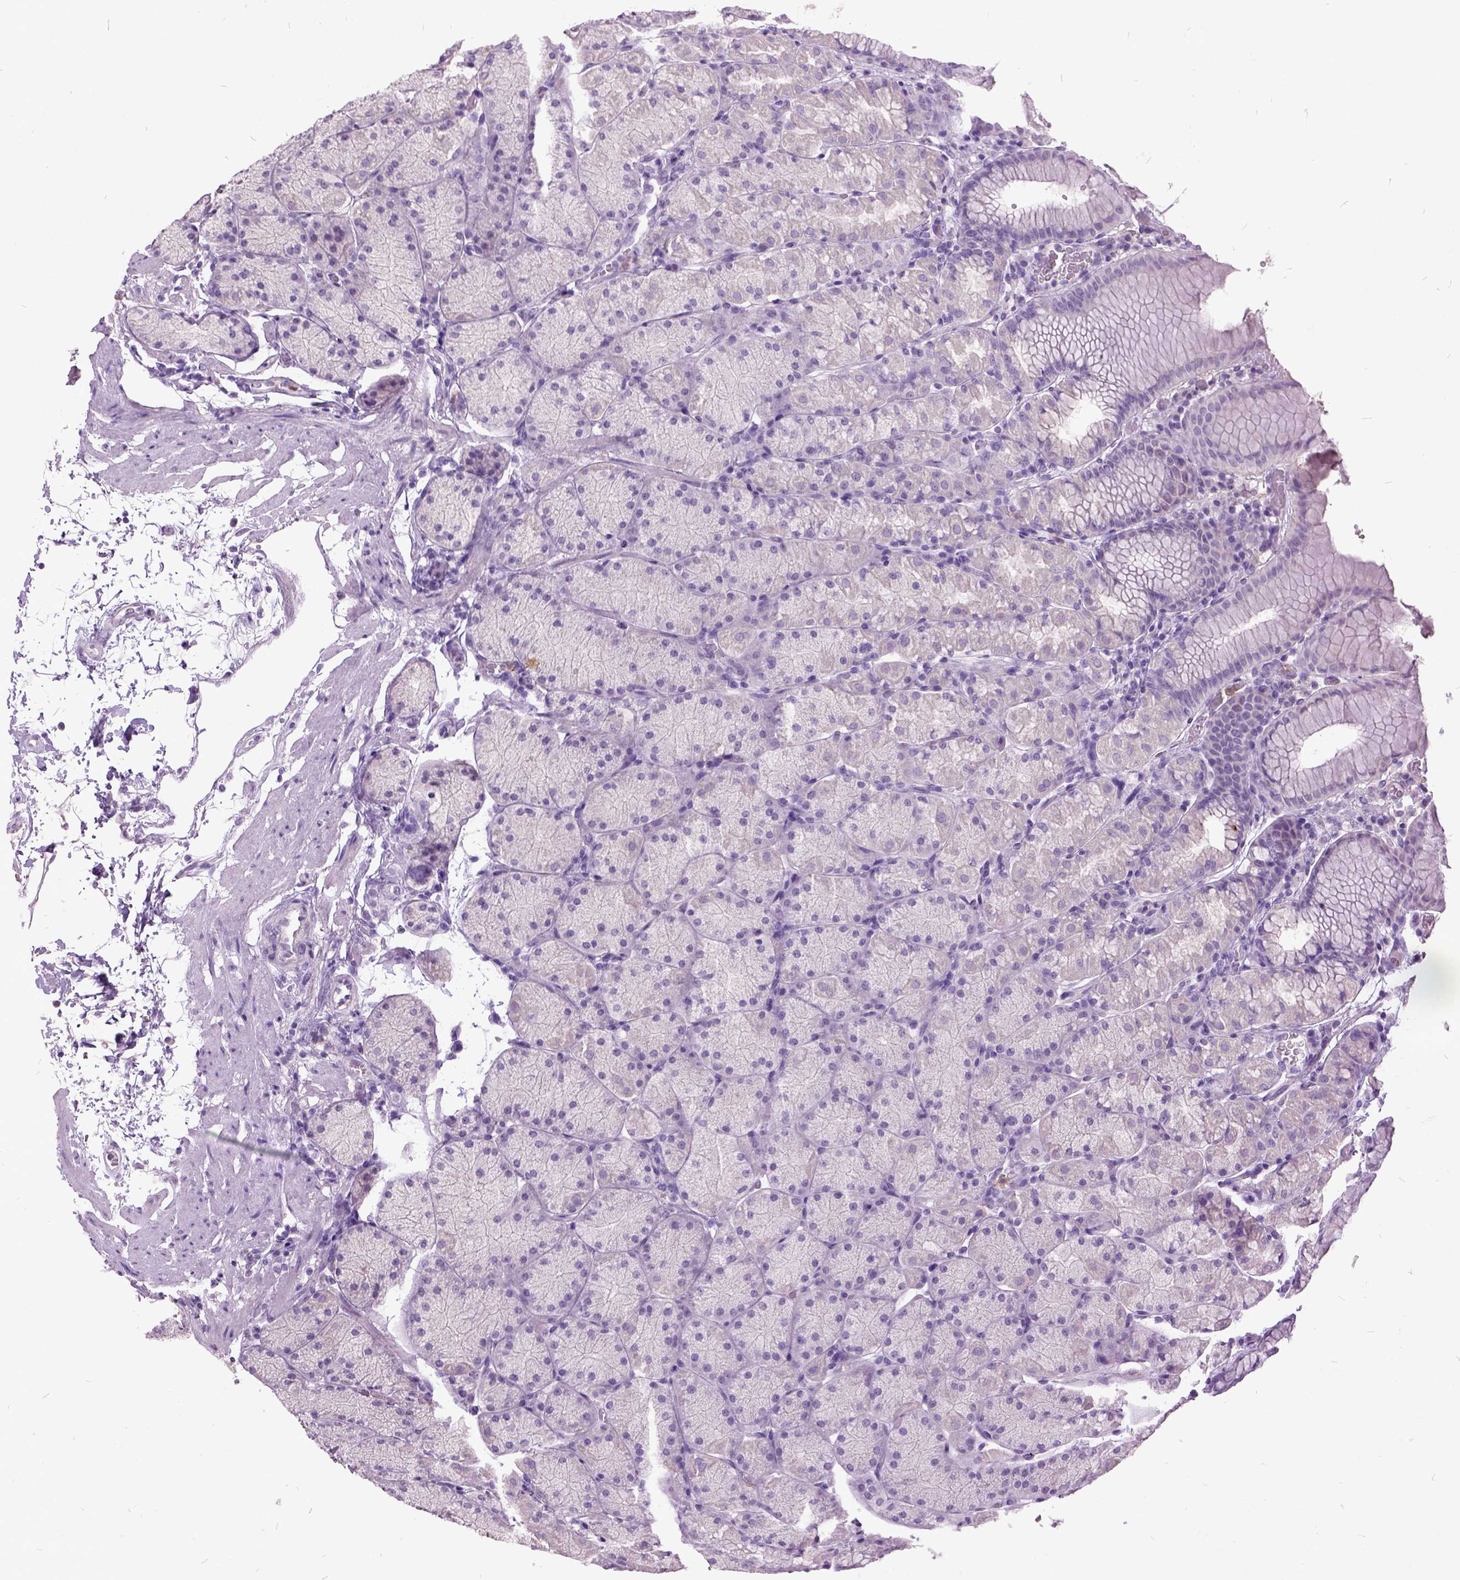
{"staining": {"intensity": "negative", "quantity": "none", "location": "none"}, "tissue": "stomach", "cell_type": "Glandular cells", "image_type": "normal", "snomed": [{"axis": "morphology", "description": "Normal tissue, NOS"}, {"axis": "topography", "description": "Stomach, upper"}, {"axis": "topography", "description": "Stomach"}], "caption": "Photomicrograph shows no significant protein expression in glandular cells of normal stomach.", "gene": "MME", "patient": {"sex": "male", "age": 76}}